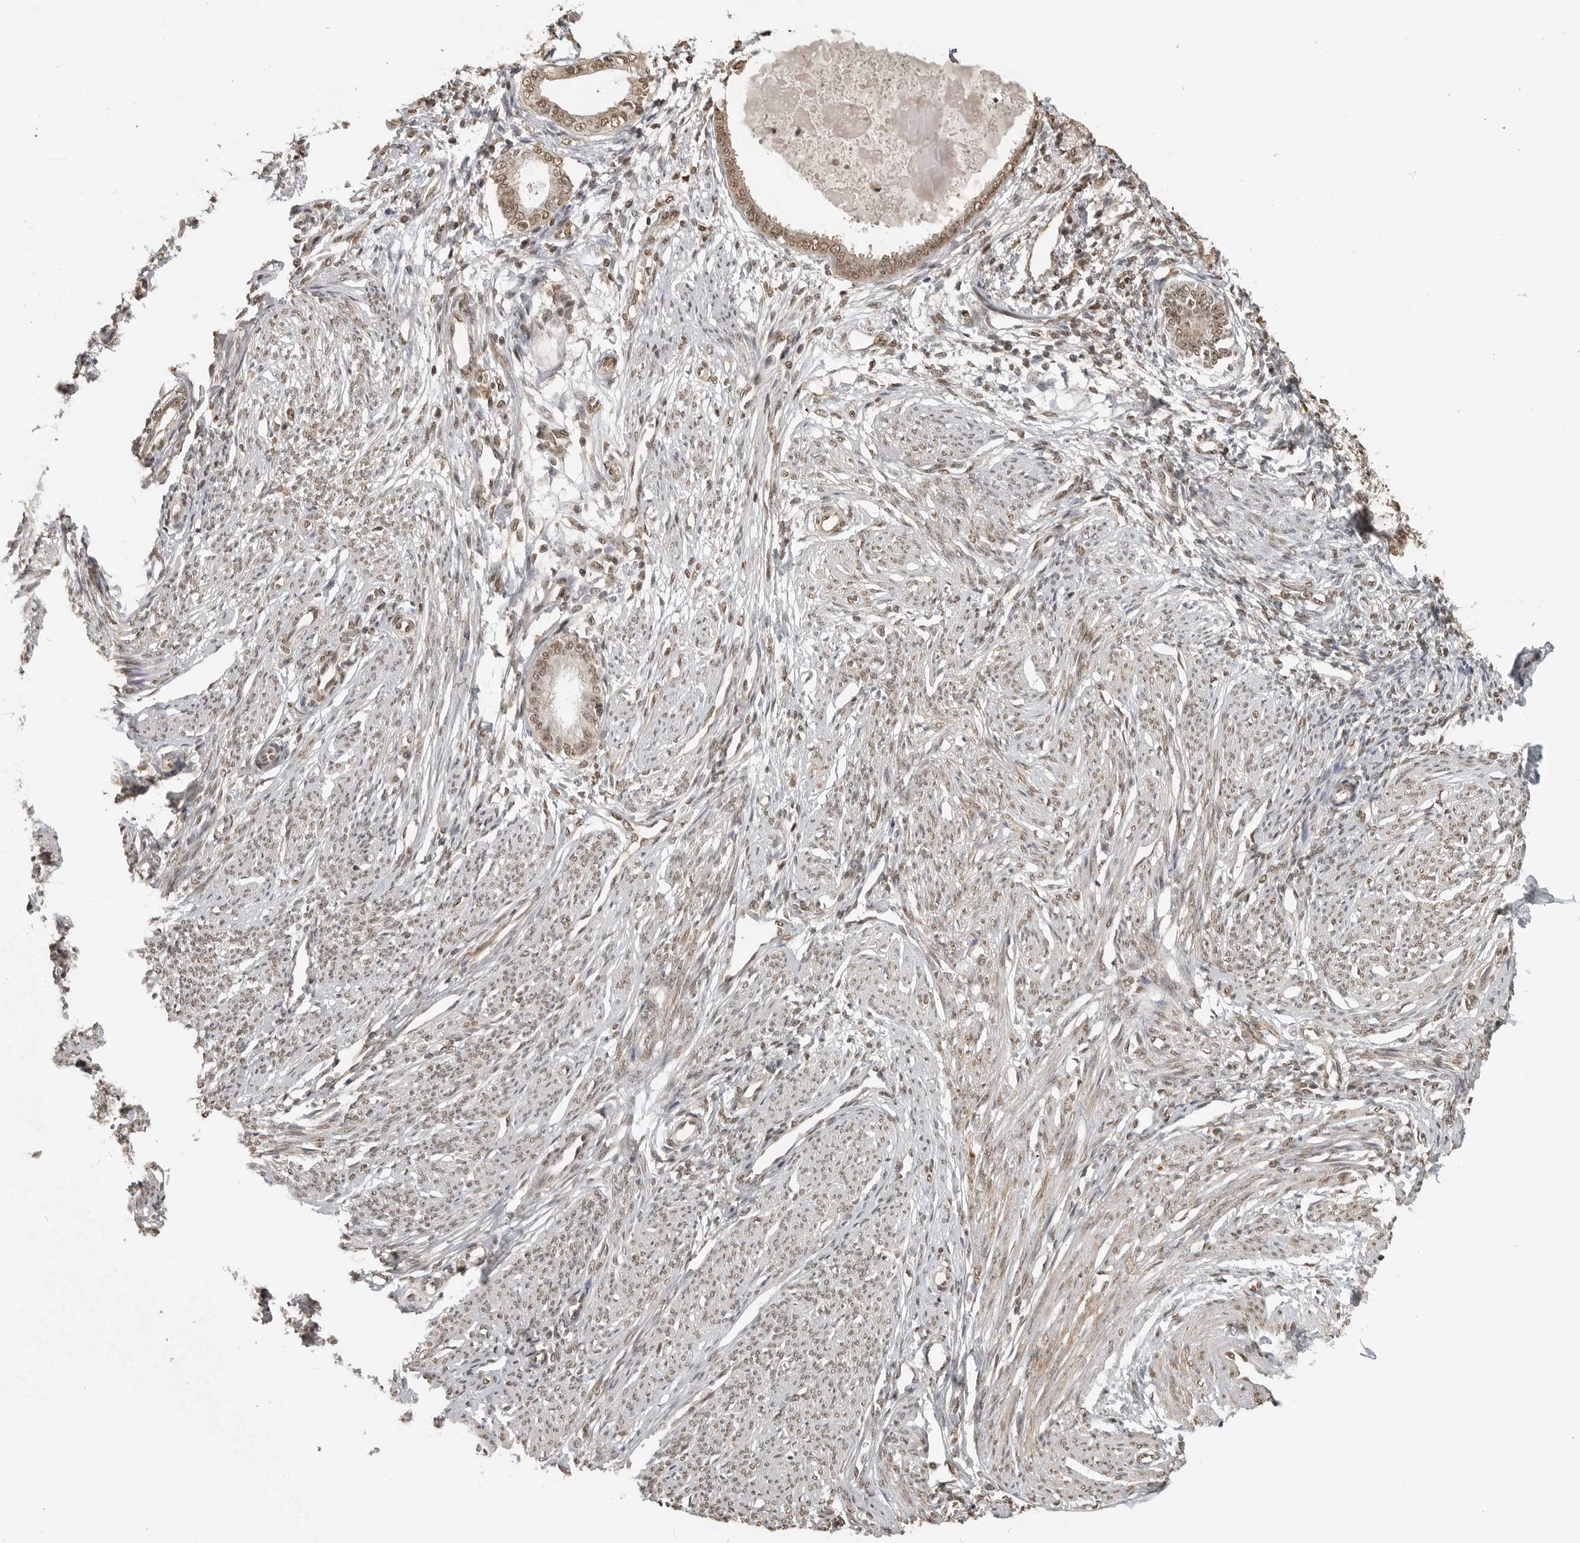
{"staining": {"intensity": "weak", "quantity": "<25%", "location": "cytoplasmic/membranous"}, "tissue": "endometrium", "cell_type": "Cells in endometrial stroma", "image_type": "normal", "snomed": [{"axis": "morphology", "description": "Normal tissue, NOS"}, {"axis": "topography", "description": "Endometrium"}], "caption": "The immunohistochemistry (IHC) image has no significant staining in cells in endometrial stroma of endometrium.", "gene": "CLOCK", "patient": {"sex": "female", "age": 56}}